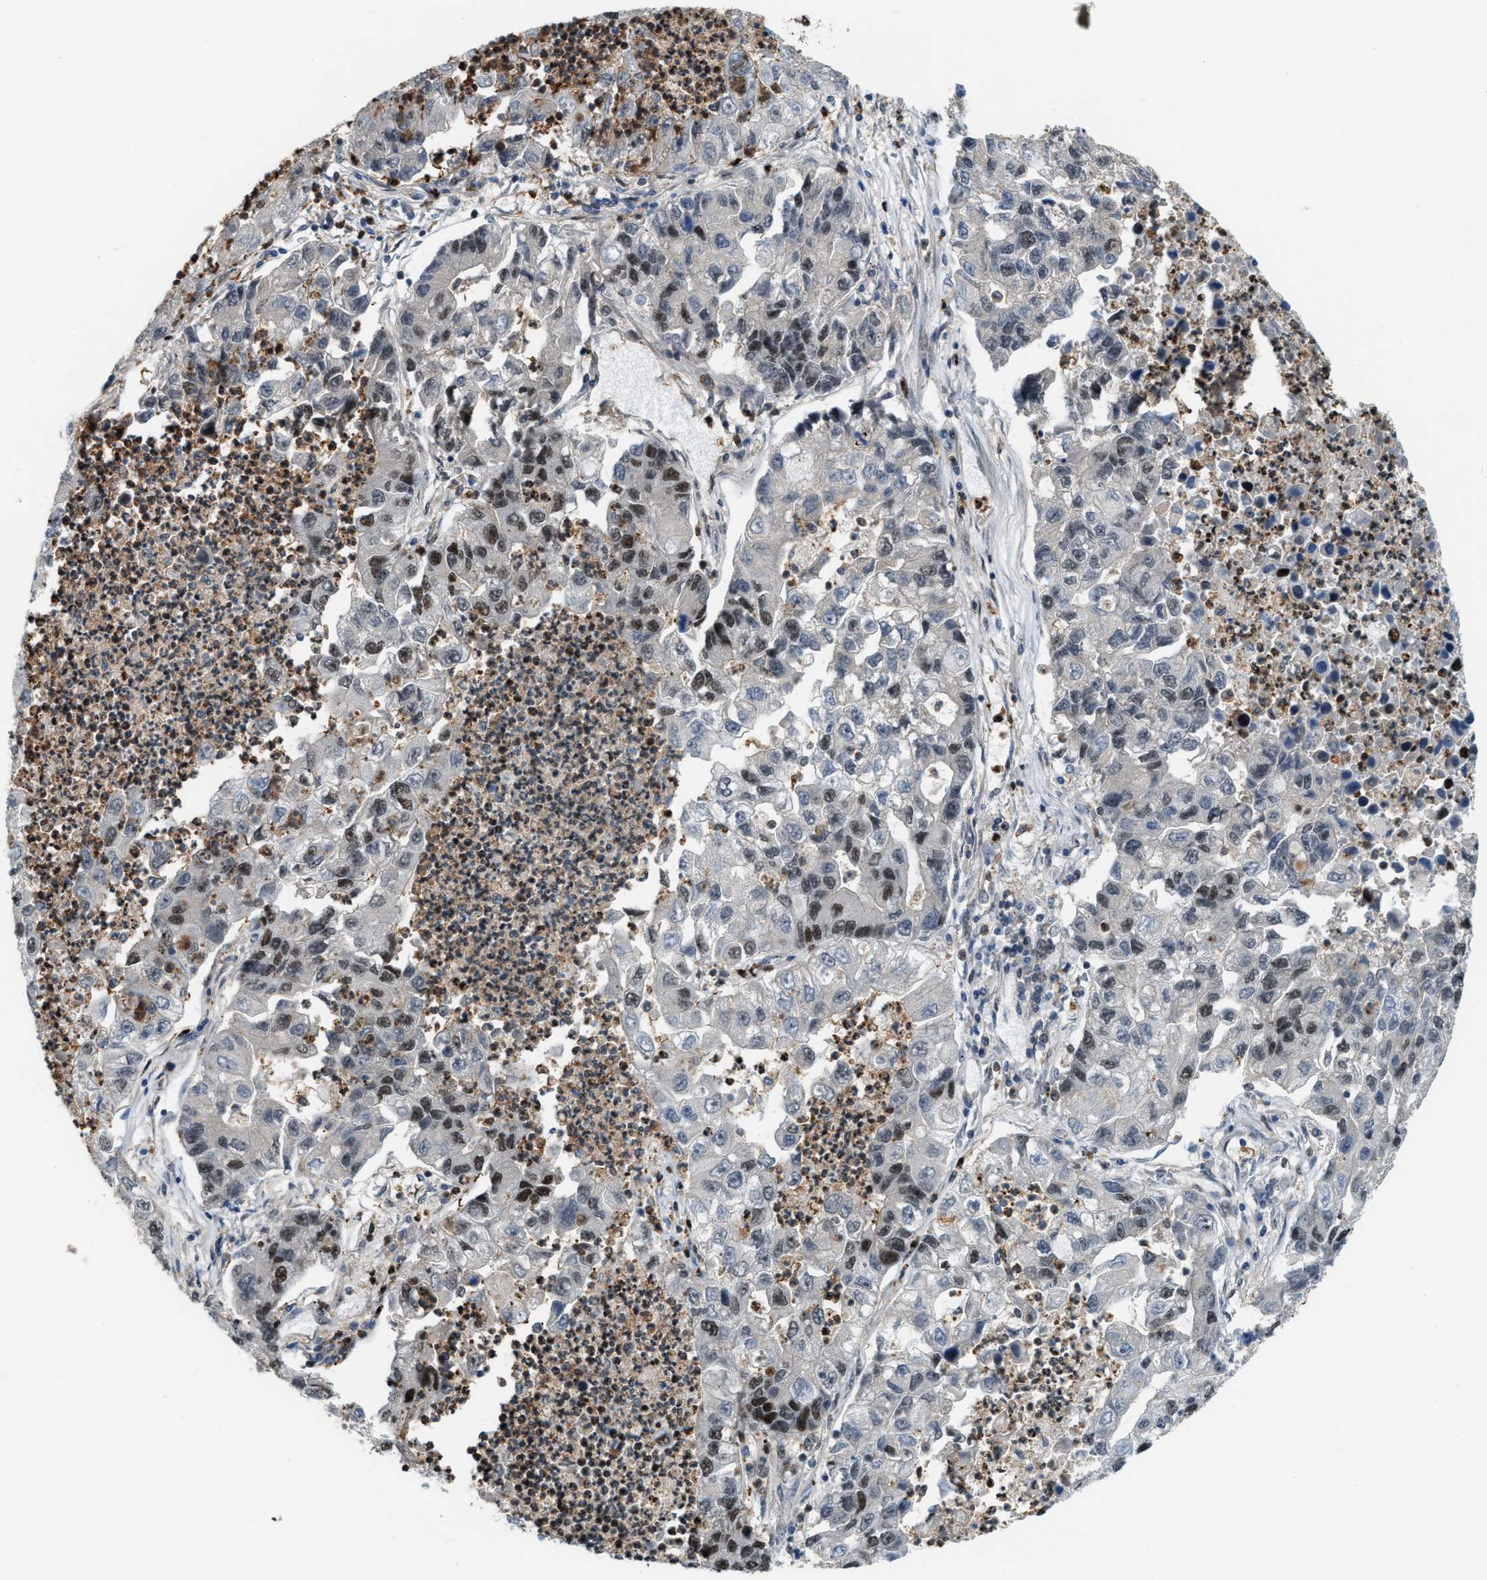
{"staining": {"intensity": "moderate", "quantity": "25%-75%", "location": "nuclear"}, "tissue": "lung cancer", "cell_type": "Tumor cells", "image_type": "cancer", "snomed": [{"axis": "morphology", "description": "Adenocarcinoma, NOS"}, {"axis": "topography", "description": "Lung"}], "caption": "Lung adenocarcinoma stained with a protein marker exhibits moderate staining in tumor cells.", "gene": "NUMA1", "patient": {"sex": "female", "age": 51}}